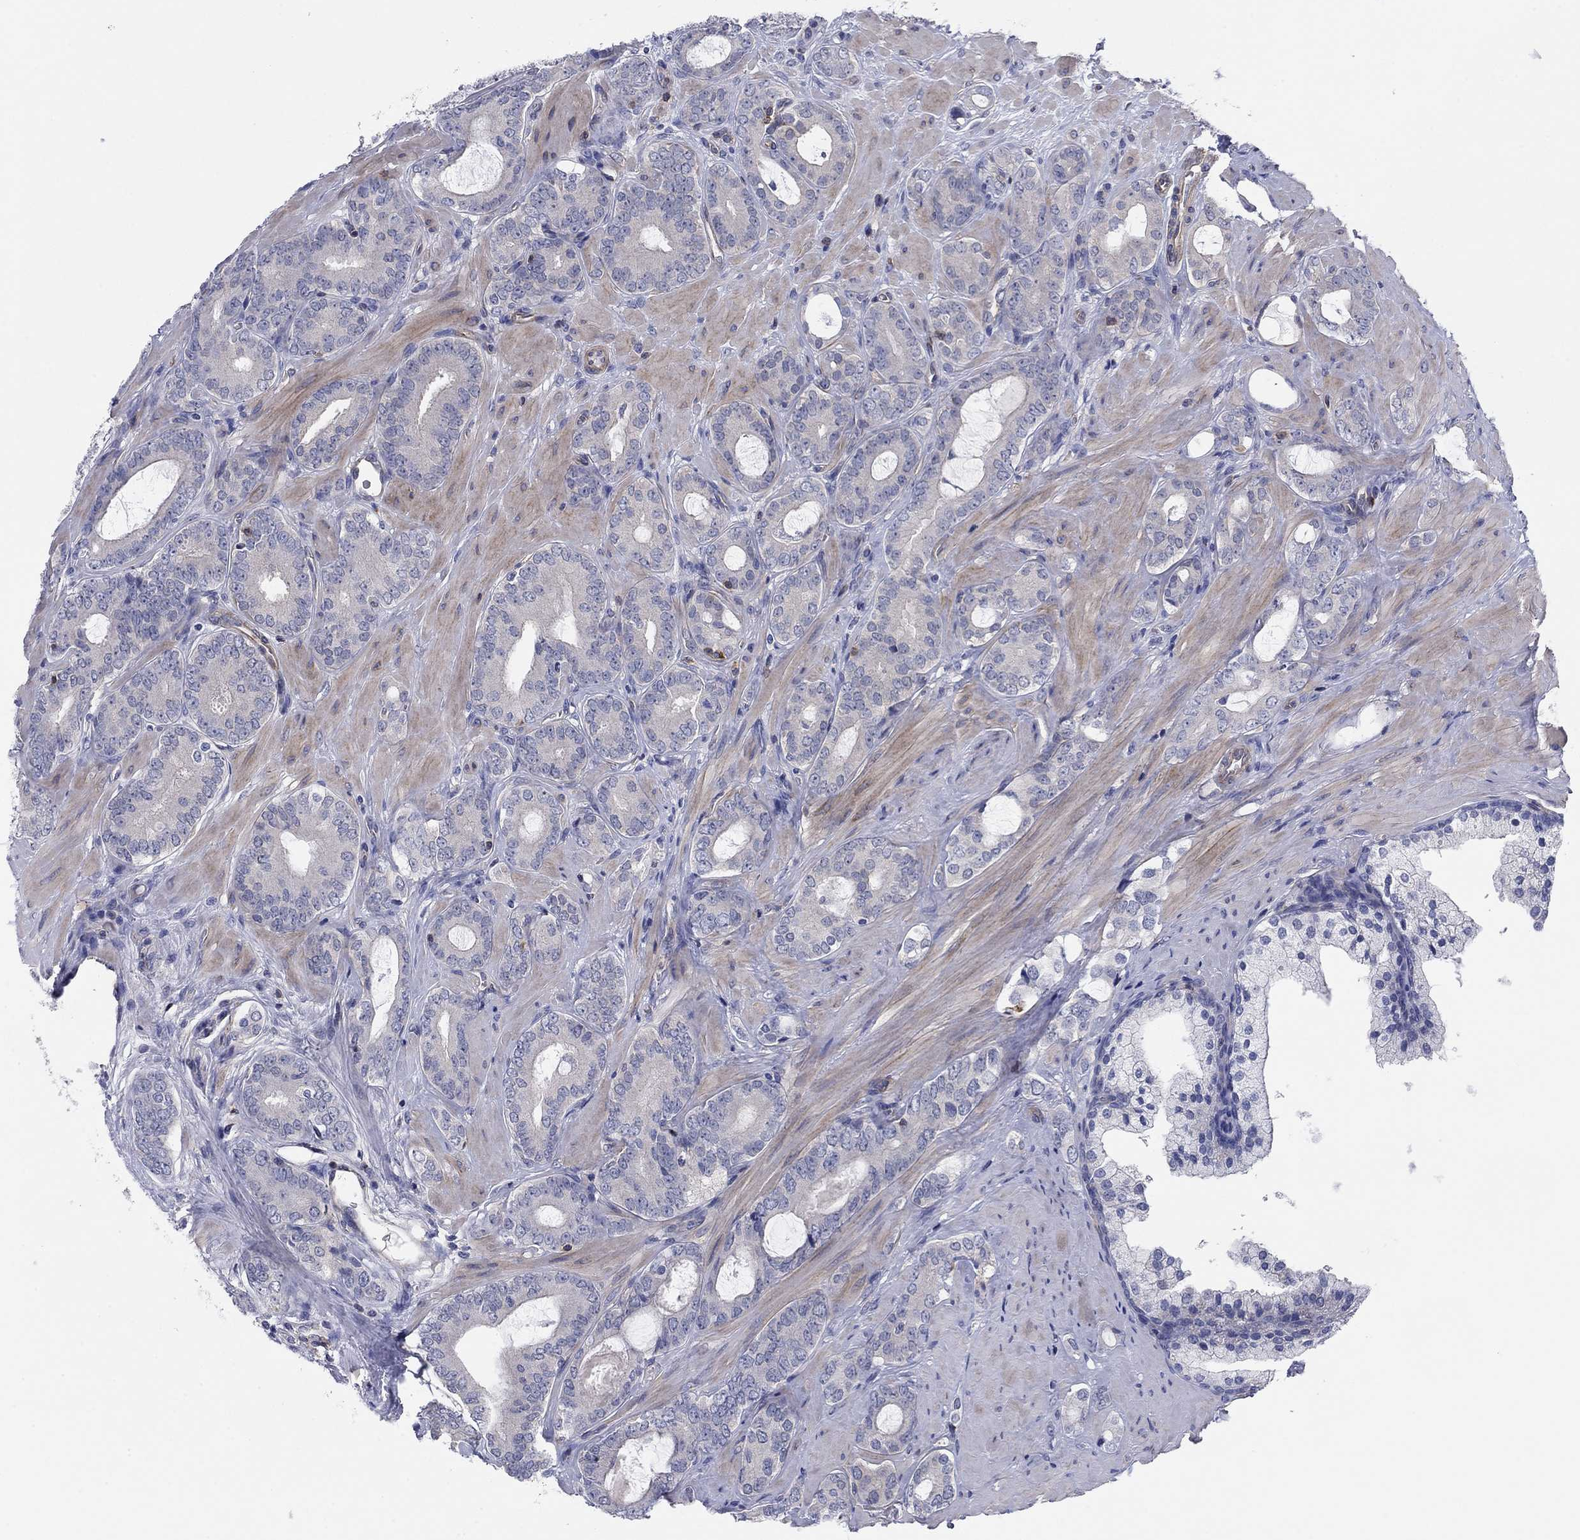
{"staining": {"intensity": "negative", "quantity": "none", "location": "none"}, "tissue": "prostate cancer", "cell_type": "Tumor cells", "image_type": "cancer", "snomed": [{"axis": "morphology", "description": "Adenocarcinoma, NOS"}, {"axis": "topography", "description": "Prostate"}], "caption": "The micrograph reveals no staining of tumor cells in adenocarcinoma (prostate).", "gene": "PSD4", "patient": {"sex": "male", "age": 55}}